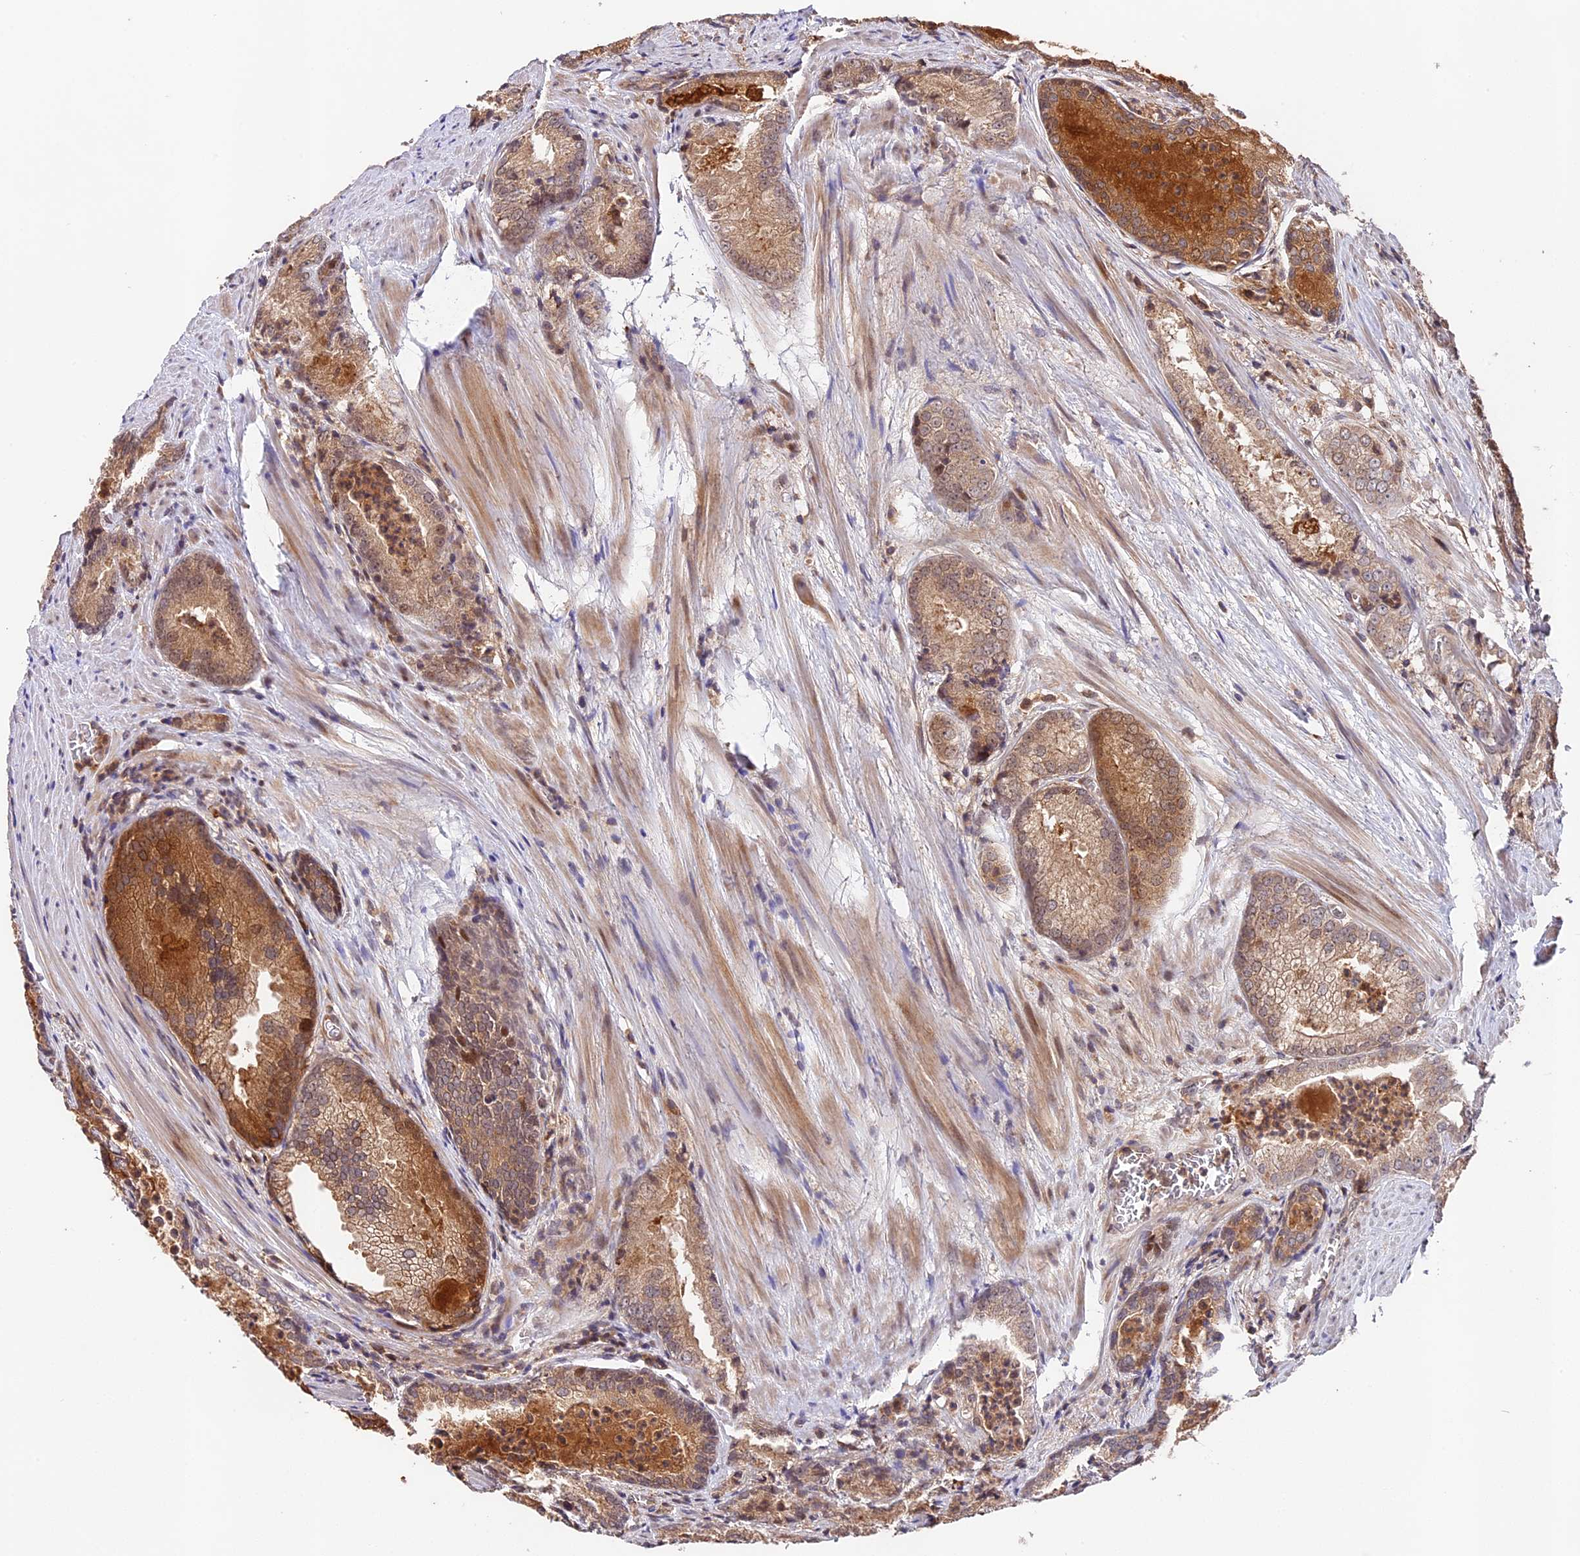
{"staining": {"intensity": "moderate", "quantity": "<25%", "location": "cytoplasmic/membranous"}, "tissue": "prostate cancer", "cell_type": "Tumor cells", "image_type": "cancer", "snomed": [{"axis": "morphology", "description": "Adenocarcinoma, Low grade"}, {"axis": "topography", "description": "Prostate"}], "caption": "Immunohistochemical staining of human prostate low-grade adenocarcinoma reveals low levels of moderate cytoplasmic/membranous protein staining in approximately <25% of tumor cells. (DAB = brown stain, brightfield microscopy at high magnification).", "gene": "CACNA1H", "patient": {"sex": "male", "age": 54}}